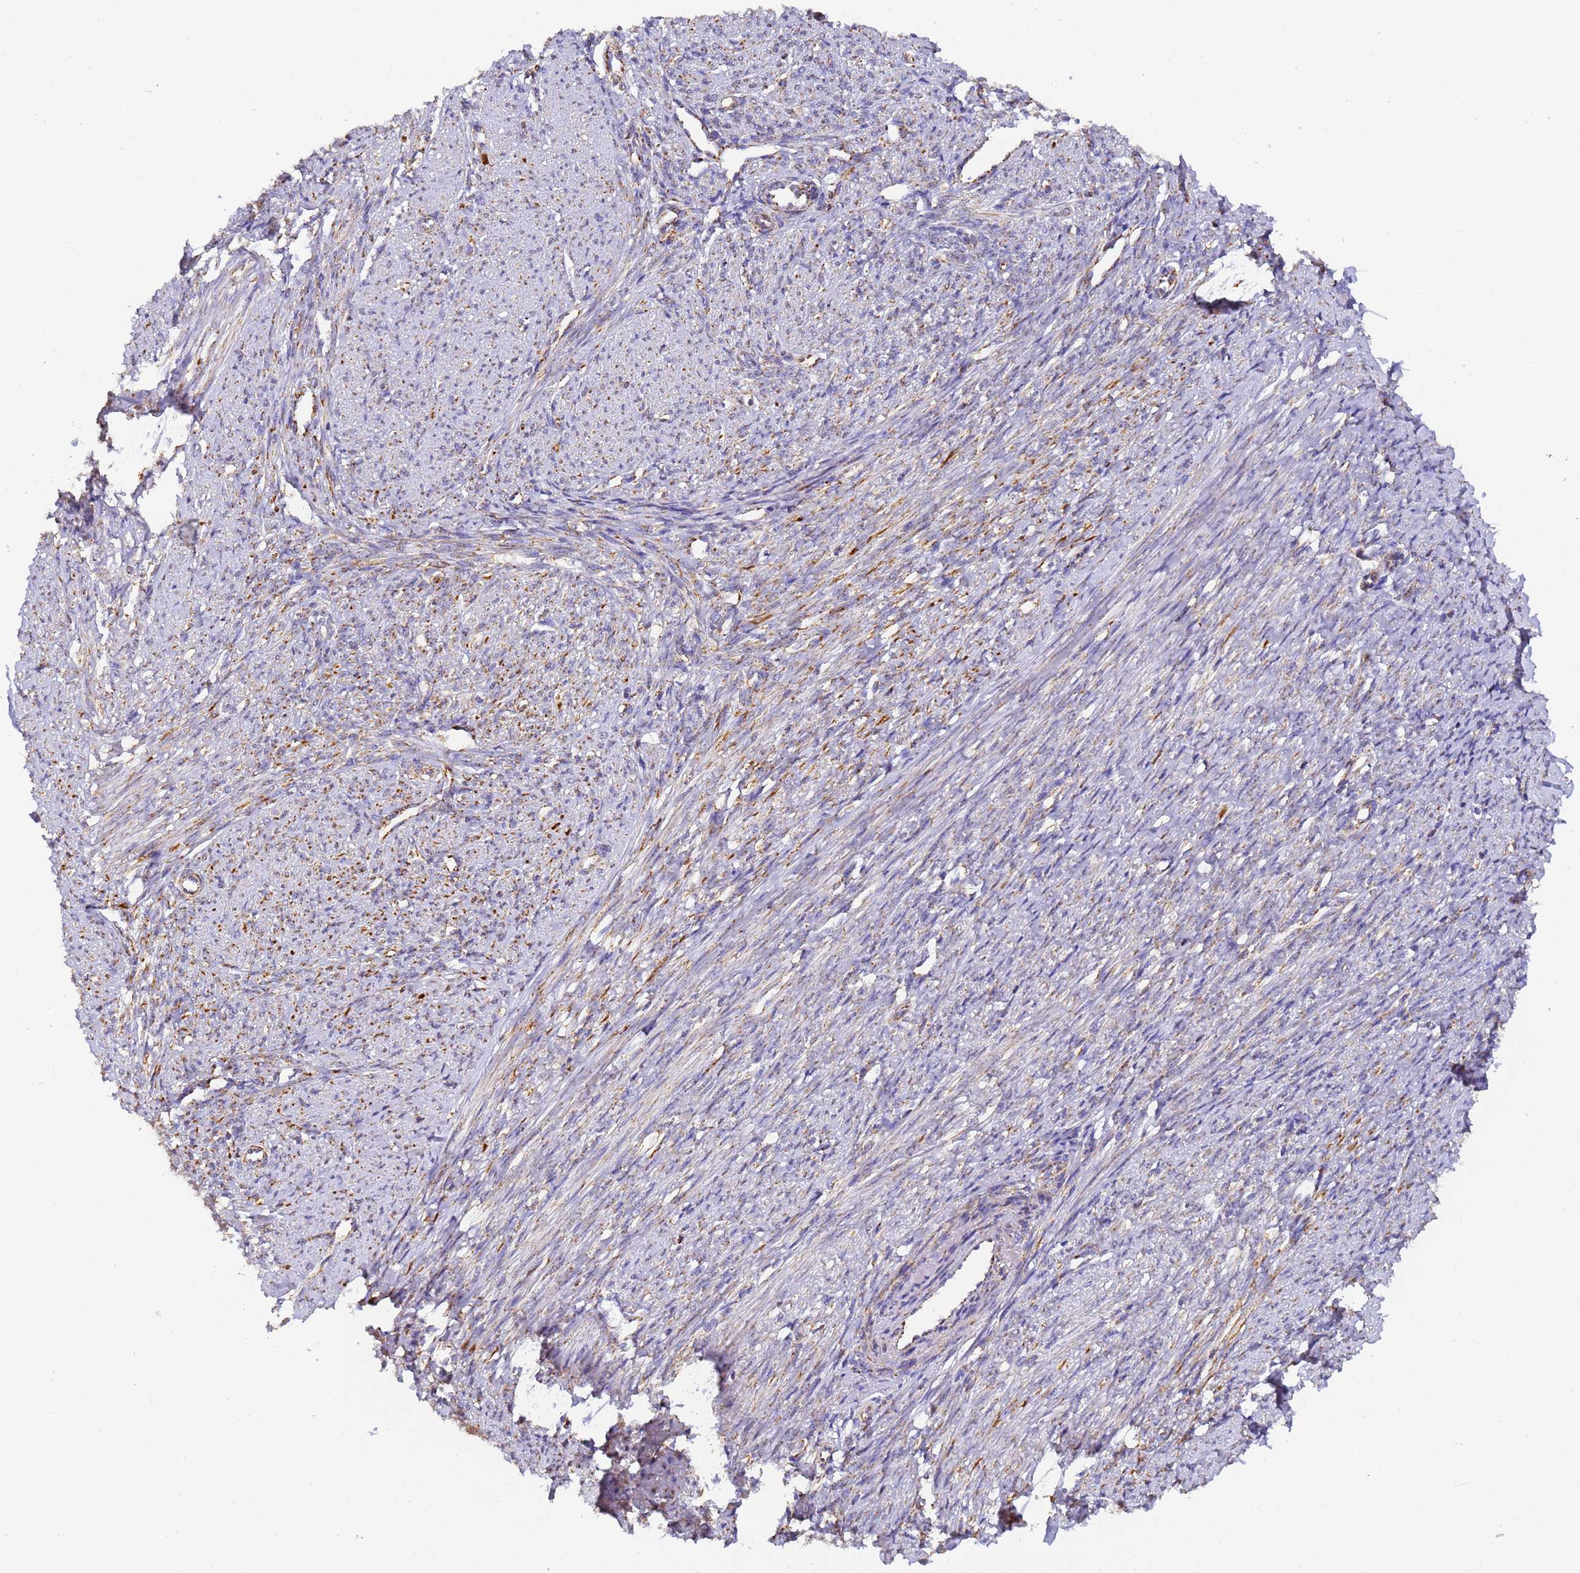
{"staining": {"intensity": "moderate", "quantity": "<25%", "location": "cytoplasmic/membranous"}, "tissue": "smooth muscle", "cell_type": "Smooth muscle cells", "image_type": "normal", "snomed": [{"axis": "morphology", "description": "Normal tissue, NOS"}, {"axis": "topography", "description": "Smooth muscle"}, {"axis": "topography", "description": "Uterus"}], "caption": "Immunohistochemistry (IHC) image of benign smooth muscle: smooth muscle stained using IHC exhibits low levels of moderate protein expression localized specifically in the cytoplasmic/membranous of smooth muscle cells, appearing as a cytoplasmic/membranous brown color.", "gene": "FRG2B", "patient": {"sex": "female", "age": 59}}